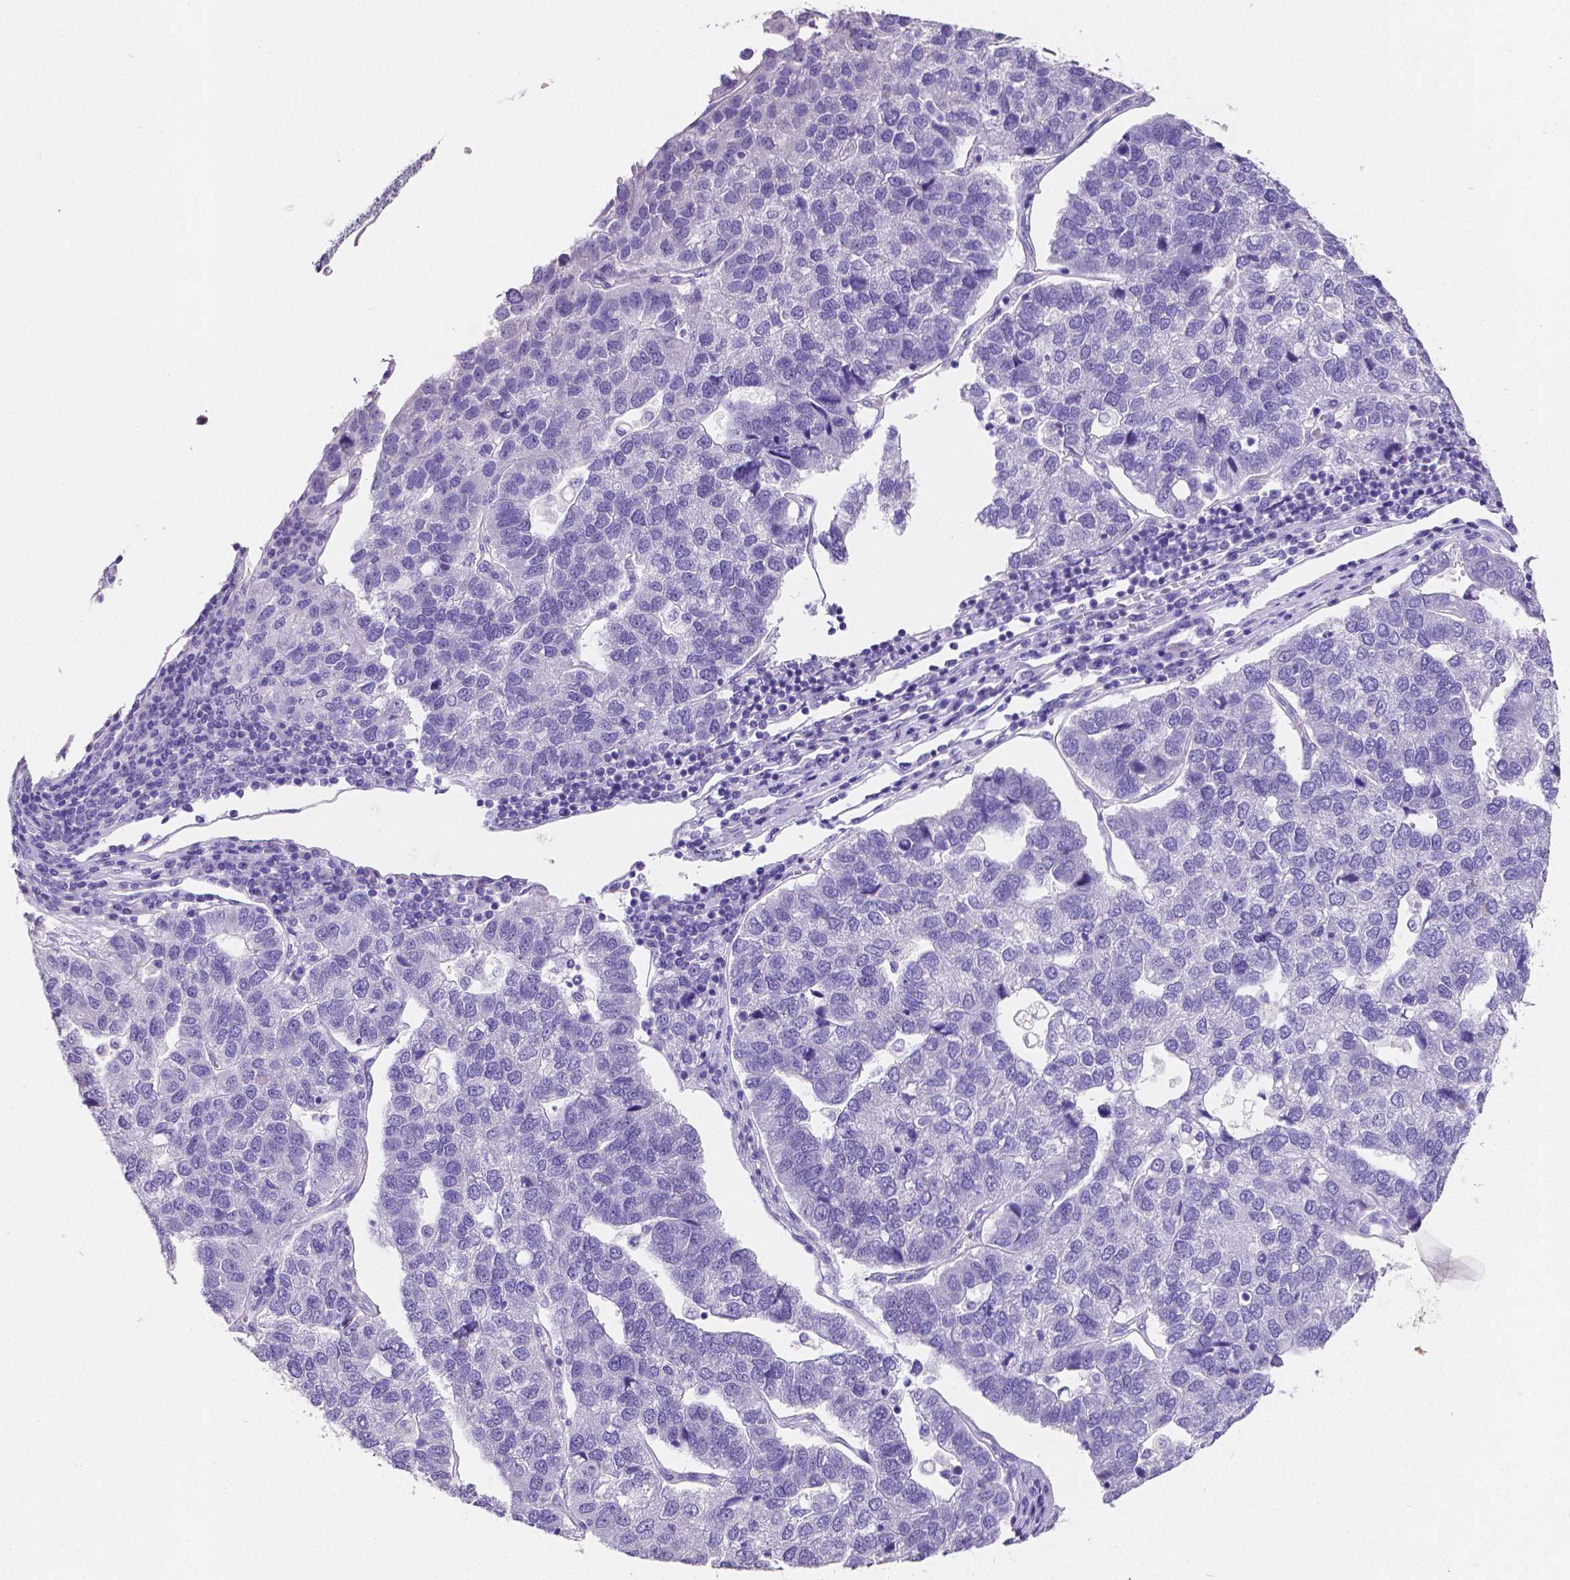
{"staining": {"intensity": "negative", "quantity": "none", "location": "none"}, "tissue": "pancreatic cancer", "cell_type": "Tumor cells", "image_type": "cancer", "snomed": [{"axis": "morphology", "description": "Adenocarcinoma, NOS"}, {"axis": "topography", "description": "Pancreas"}], "caption": "IHC of human pancreatic cancer (adenocarcinoma) displays no expression in tumor cells.", "gene": "SATB2", "patient": {"sex": "female", "age": 61}}